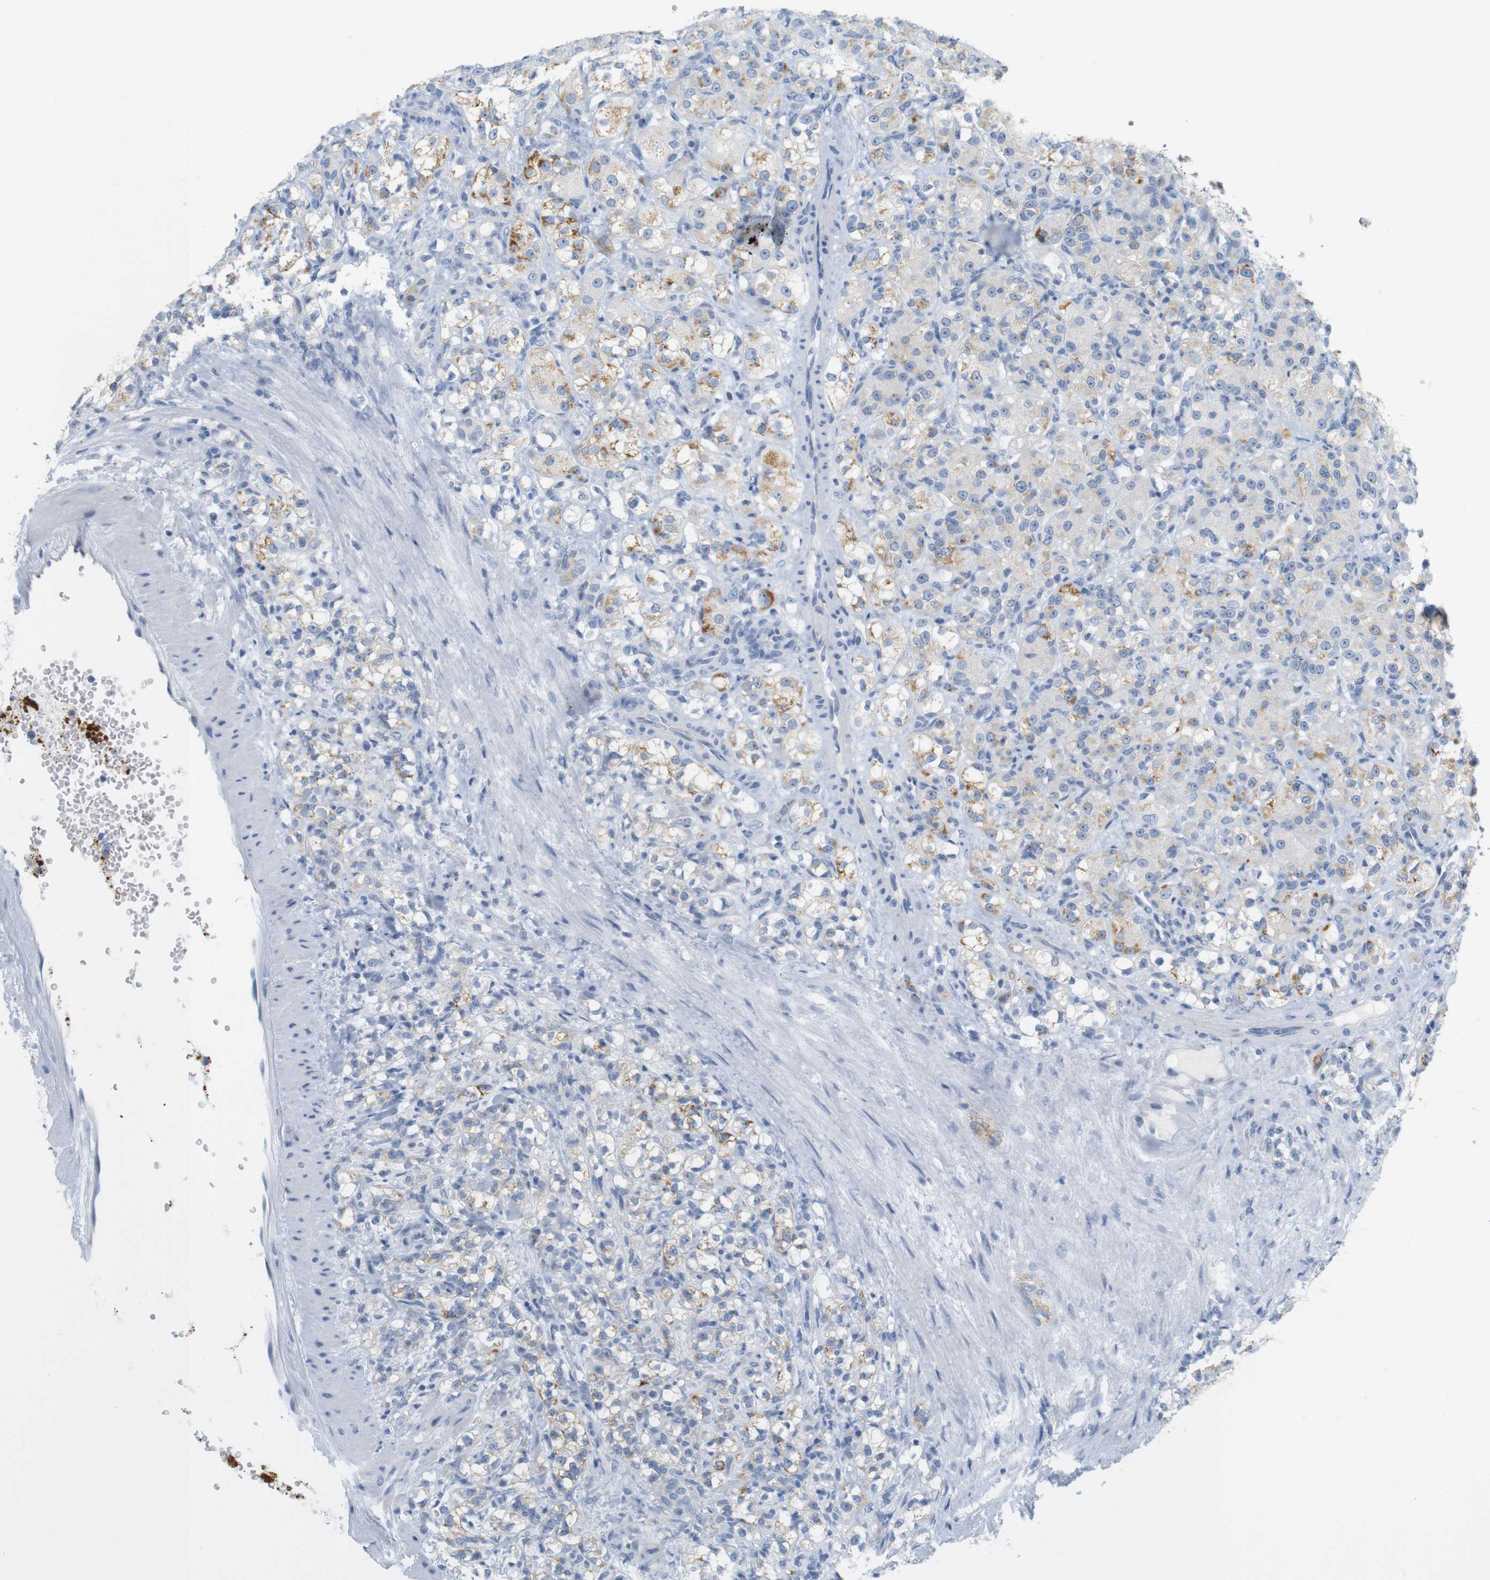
{"staining": {"intensity": "weak", "quantity": "25%-75%", "location": "cytoplasmic/membranous"}, "tissue": "renal cancer", "cell_type": "Tumor cells", "image_type": "cancer", "snomed": [{"axis": "morphology", "description": "Adenocarcinoma, NOS"}, {"axis": "topography", "description": "Kidney"}], "caption": "A histopathology image showing weak cytoplasmic/membranous expression in about 25%-75% of tumor cells in renal cancer, as visualized by brown immunohistochemical staining.", "gene": "LRRK2", "patient": {"sex": "male", "age": 61}}